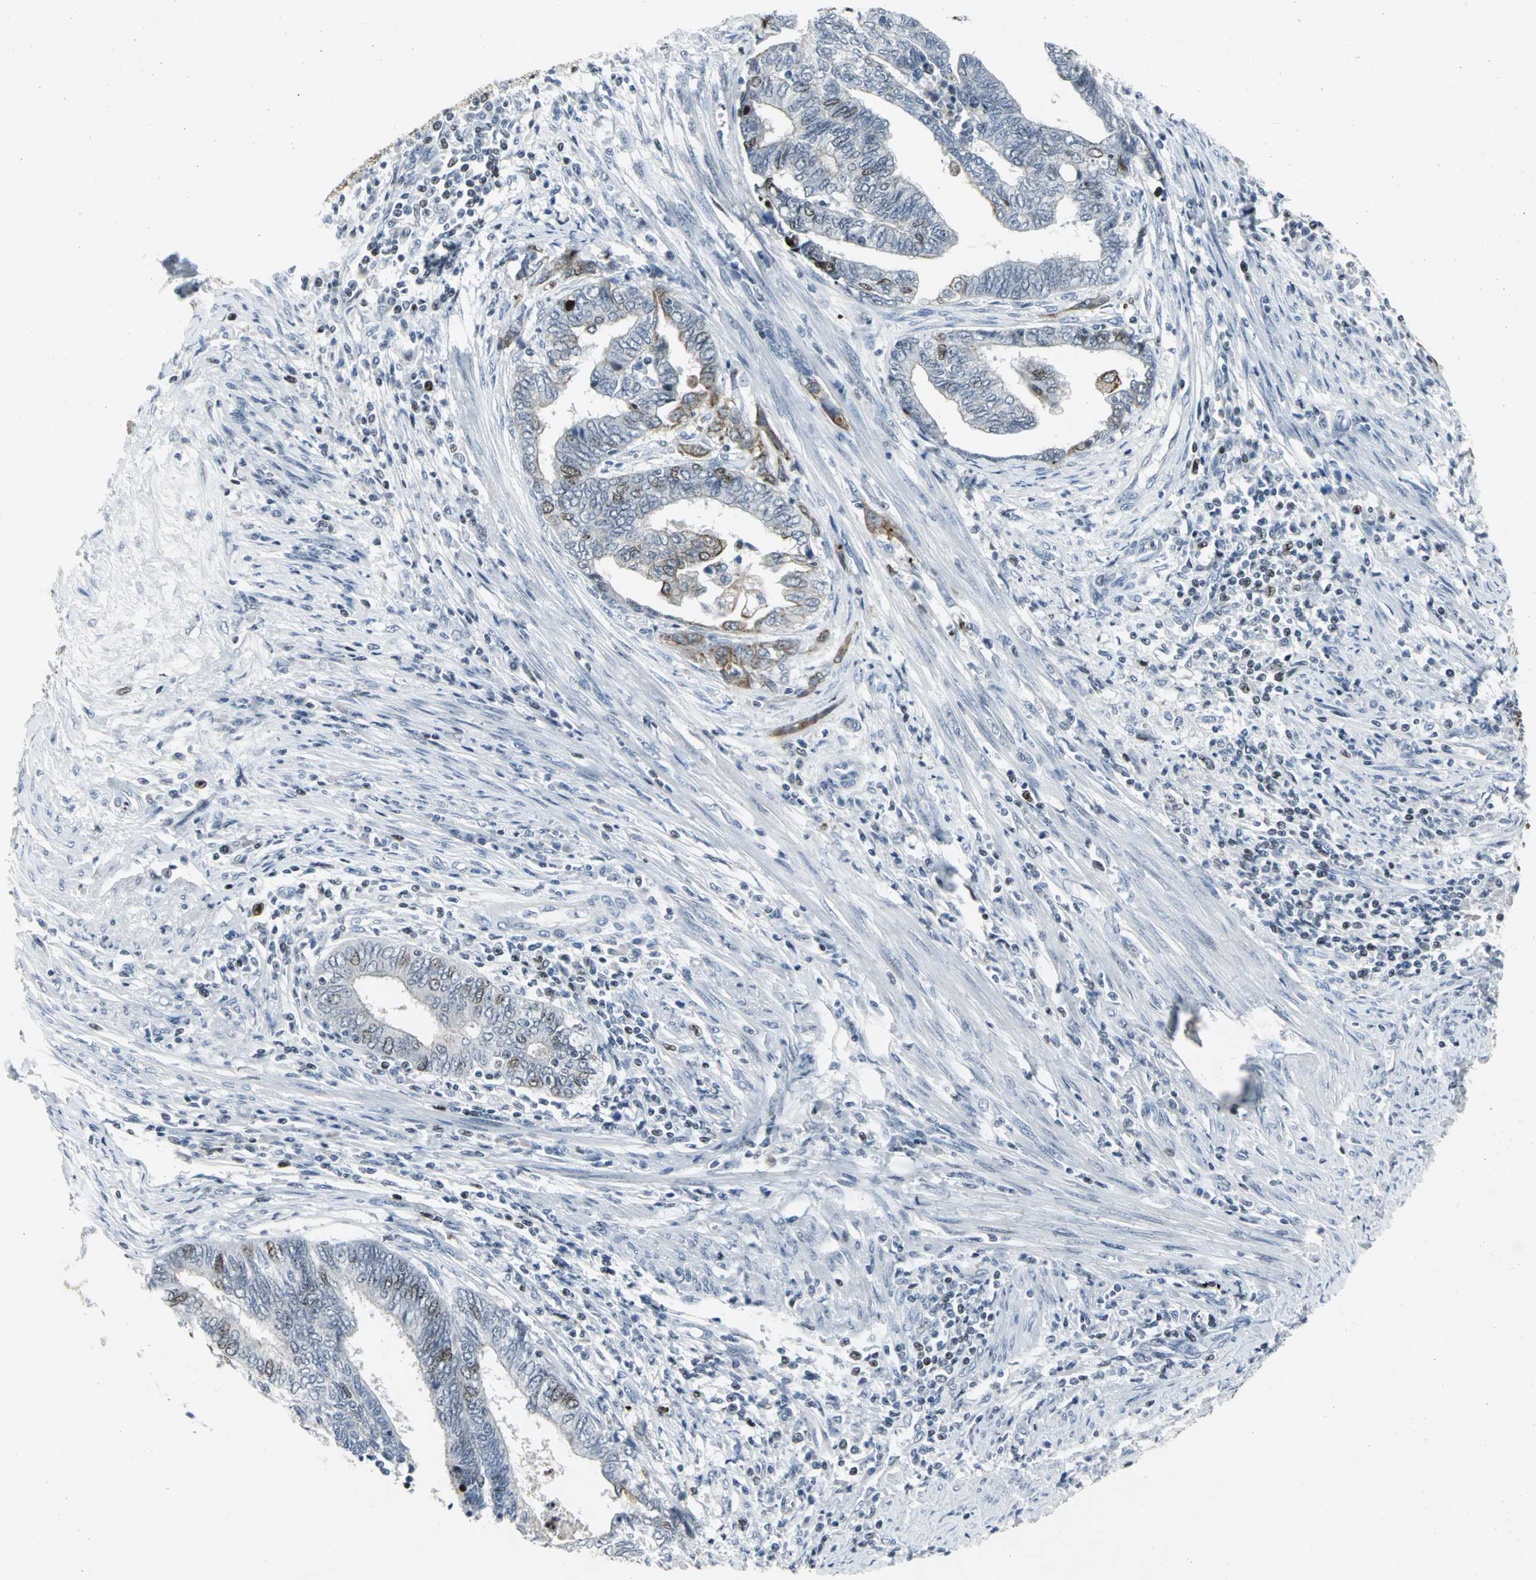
{"staining": {"intensity": "weak", "quantity": "<25%", "location": "nuclear"}, "tissue": "endometrial cancer", "cell_type": "Tumor cells", "image_type": "cancer", "snomed": [{"axis": "morphology", "description": "Adenocarcinoma, NOS"}, {"axis": "topography", "description": "Uterus"}, {"axis": "topography", "description": "Endometrium"}], "caption": "Adenocarcinoma (endometrial) was stained to show a protein in brown. There is no significant expression in tumor cells.", "gene": "RPA1", "patient": {"sex": "female", "age": 70}}